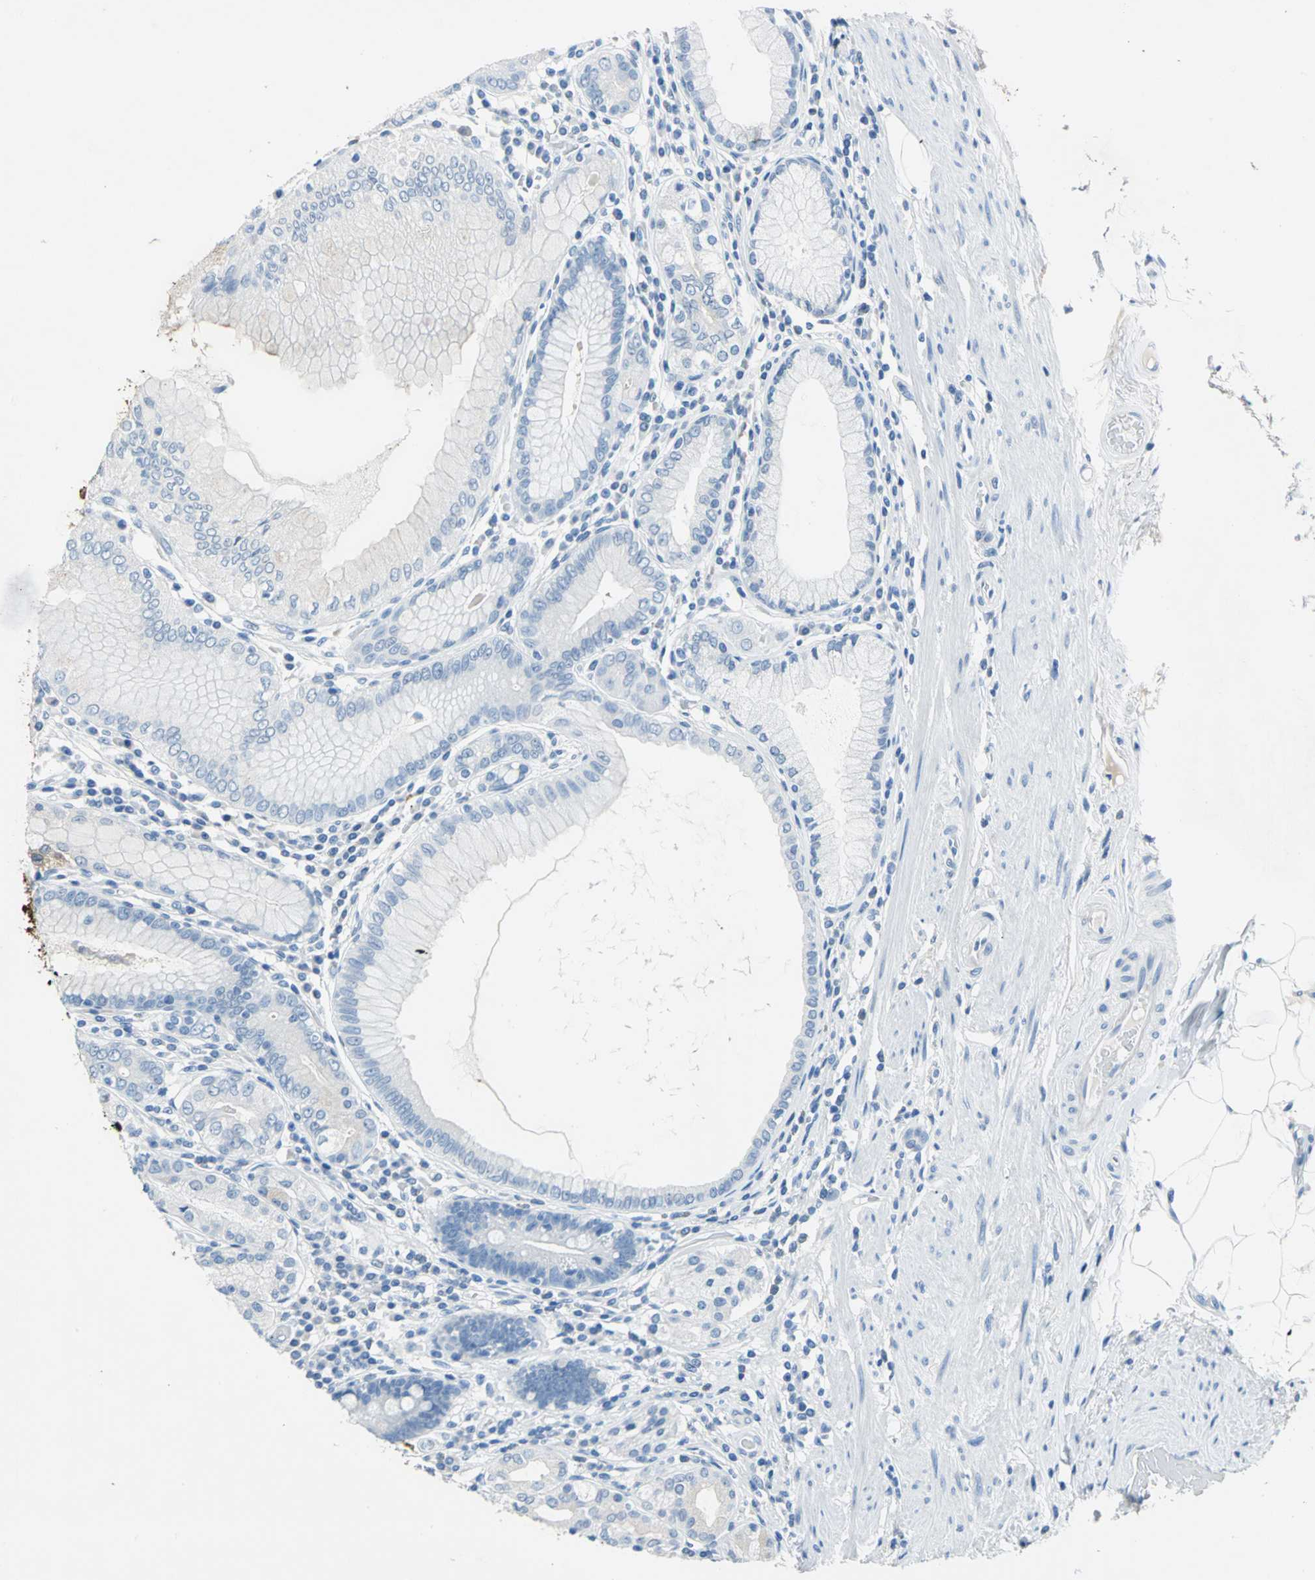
{"staining": {"intensity": "weak", "quantity": "25%-75%", "location": "cytoplasmic/membranous"}, "tissue": "stomach", "cell_type": "Glandular cells", "image_type": "normal", "snomed": [{"axis": "morphology", "description": "Normal tissue, NOS"}, {"axis": "topography", "description": "Stomach, lower"}], "caption": "About 25%-75% of glandular cells in benign human stomach demonstrate weak cytoplasmic/membranous protein positivity as visualized by brown immunohistochemical staining.", "gene": "PKLR", "patient": {"sex": "female", "age": 76}}